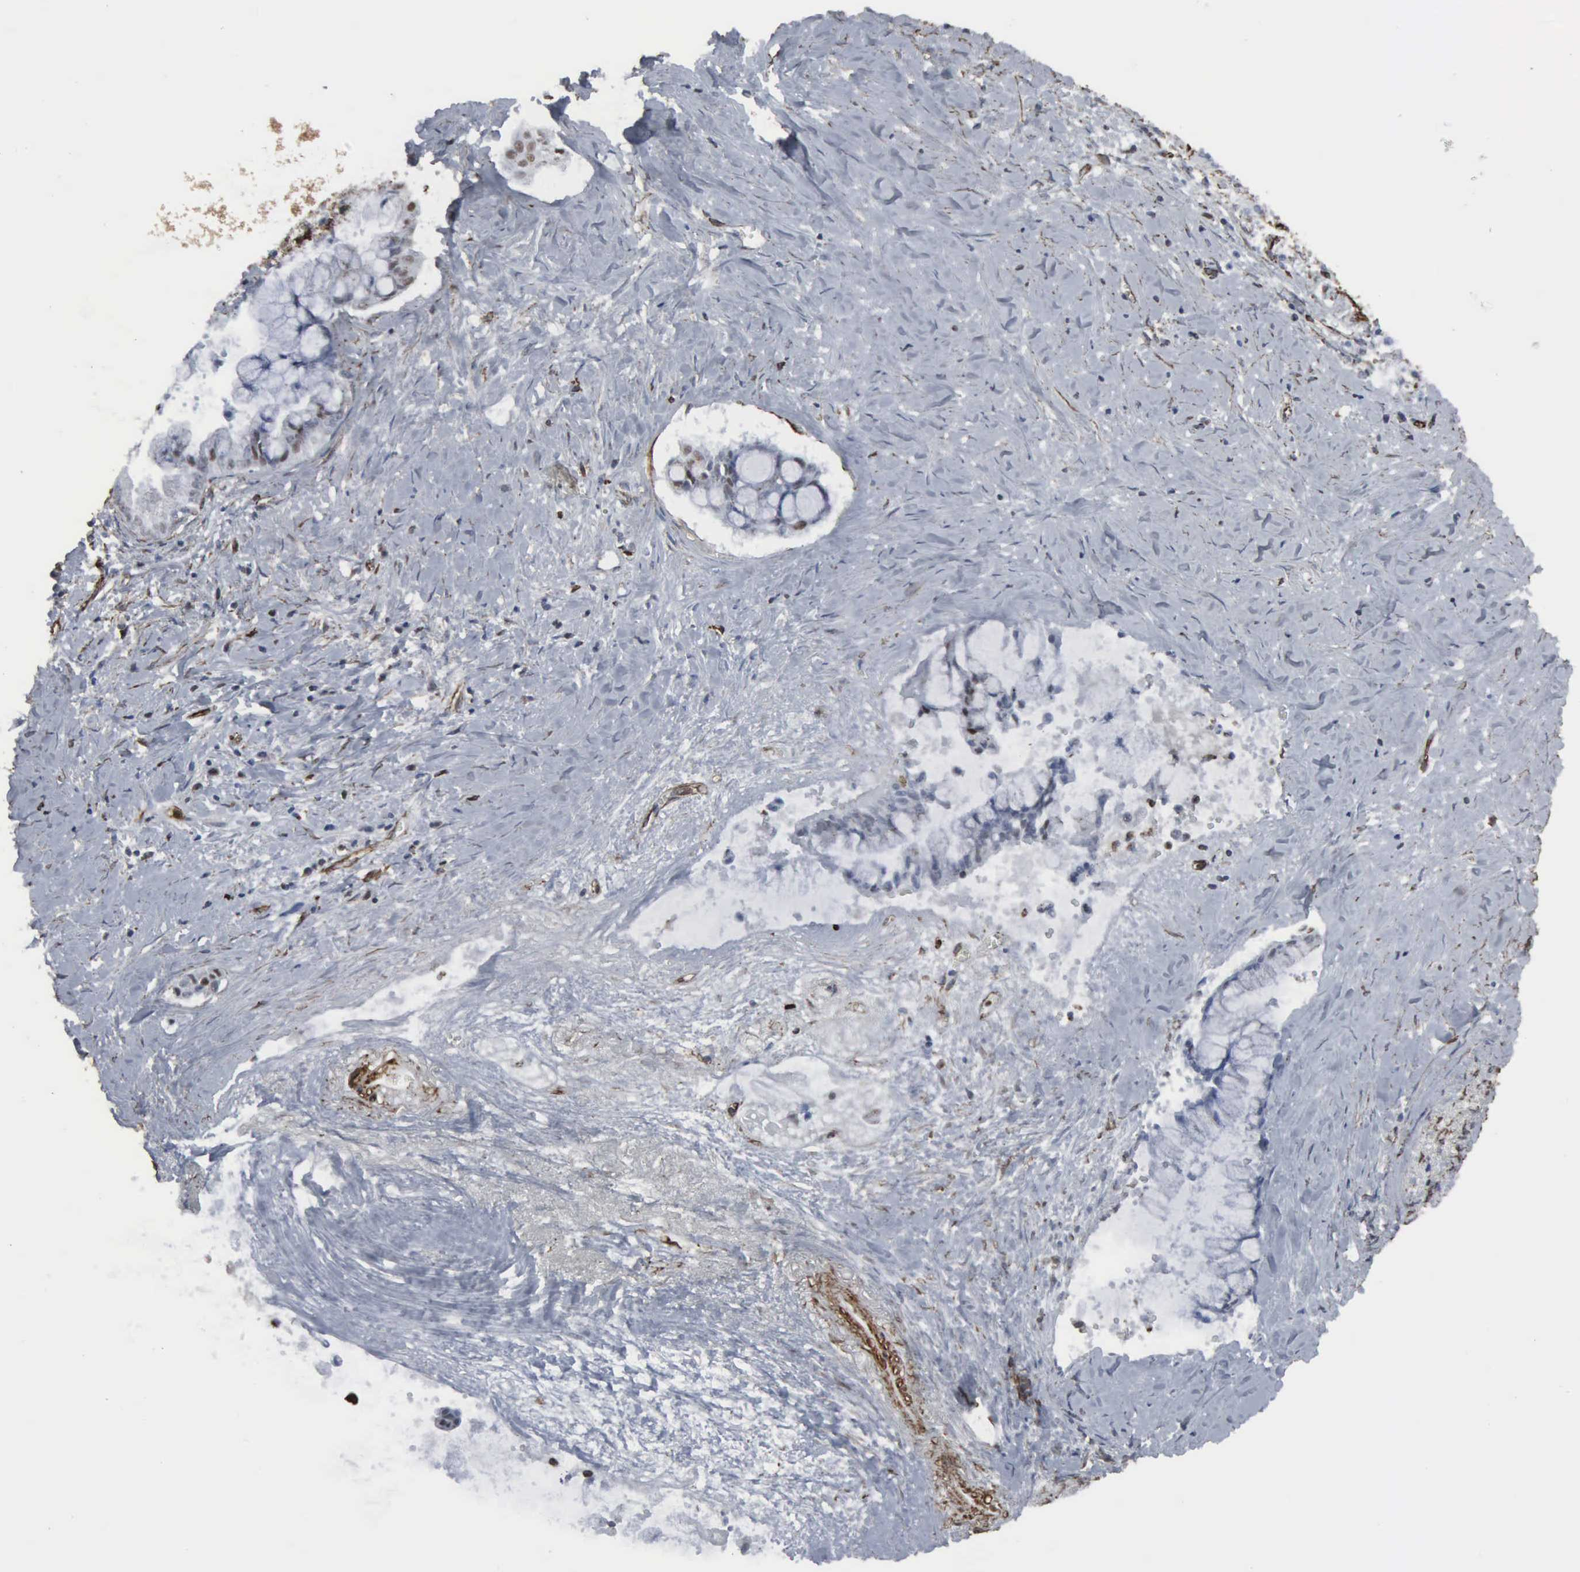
{"staining": {"intensity": "weak", "quantity": "<25%", "location": "nuclear"}, "tissue": "pancreatic cancer", "cell_type": "Tumor cells", "image_type": "cancer", "snomed": [{"axis": "morphology", "description": "Adenocarcinoma, NOS"}, {"axis": "topography", "description": "Pancreas"}], "caption": "This is an immunohistochemistry (IHC) micrograph of pancreatic adenocarcinoma. There is no positivity in tumor cells.", "gene": "CCNE1", "patient": {"sex": "male", "age": 59}}